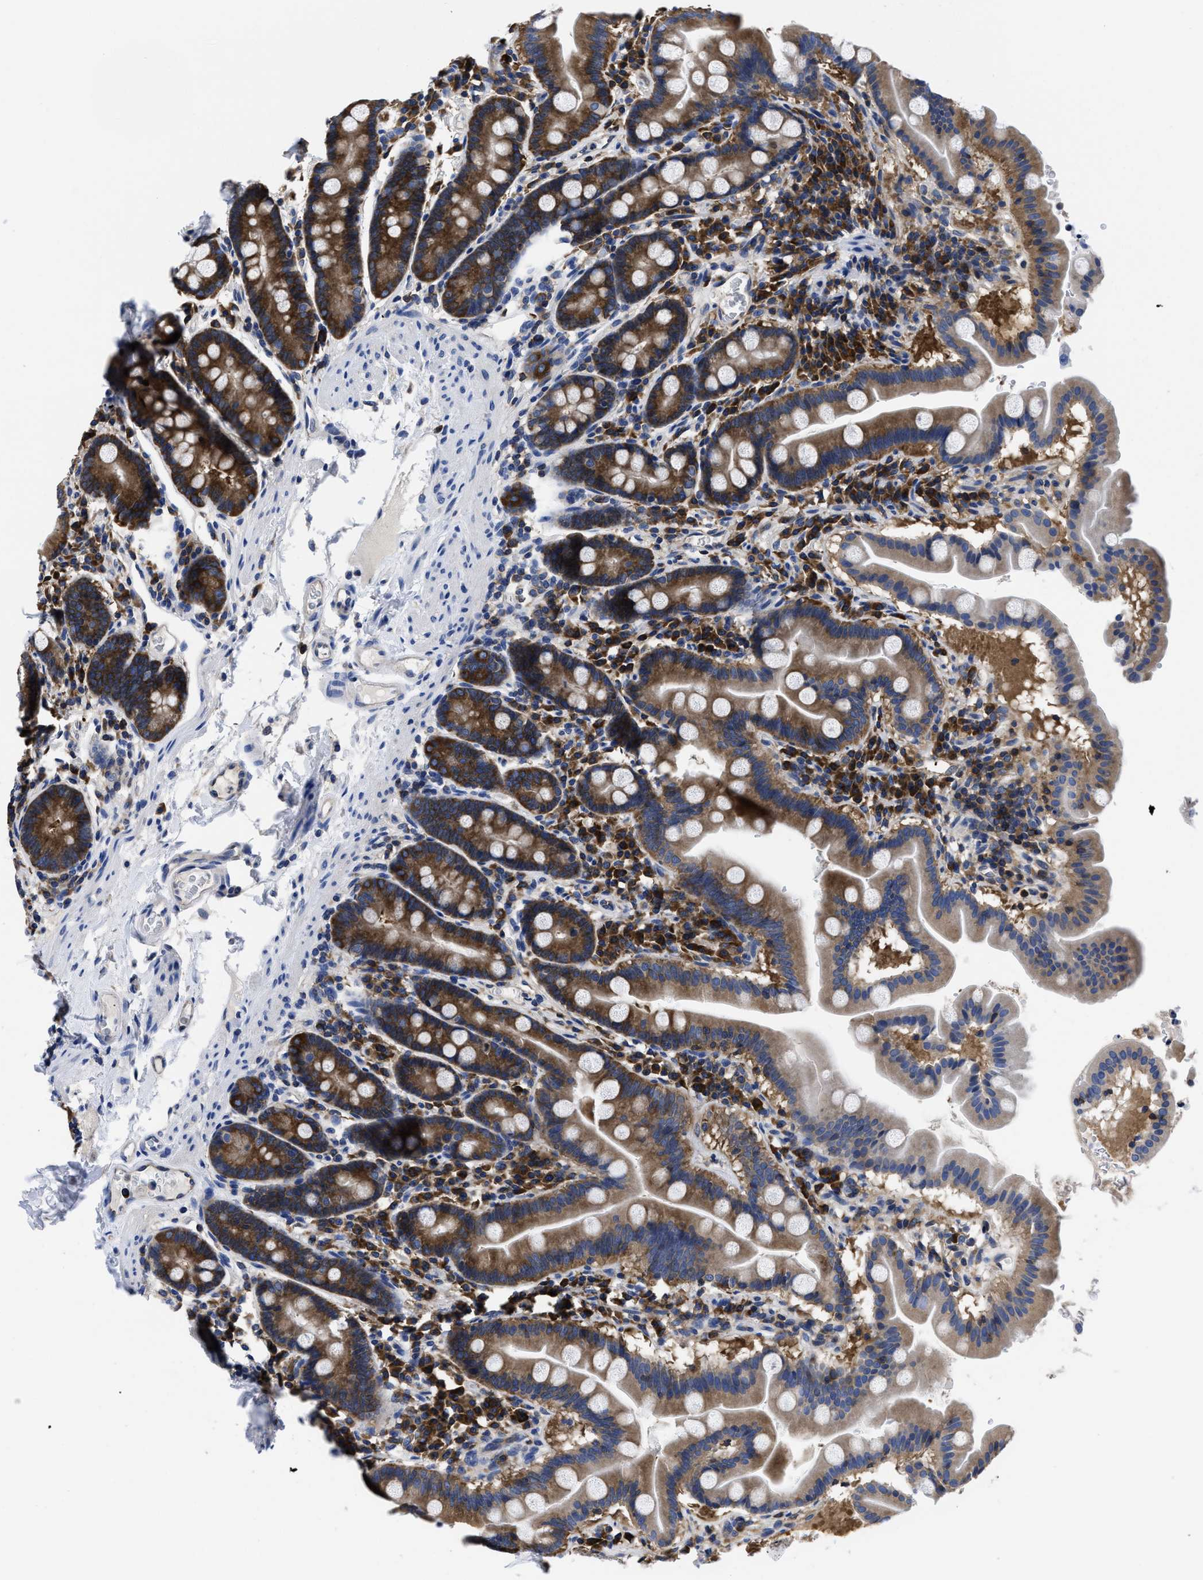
{"staining": {"intensity": "strong", "quantity": ">75%", "location": "cytoplasmic/membranous"}, "tissue": "duodenum", "cell_type": "Glandular cells", "image_type": "normal", "snomed": [{"axis": "morphology", "description": "Normal tissue, NOS"}, {"axis": "topography", "description": "Duodenum"}], "caption": "Brown immunohistochemical staining in unremarkable human duodenum shows strong cytoplasmic/membranous positivity in about >75% of glandular cells. (DAB (3,3'-diaminobenzidine) = brown stain, brightfield microscopy at high magnification).", "gene": "YARS1", "patient": {"sex": "male", "age": 50}}